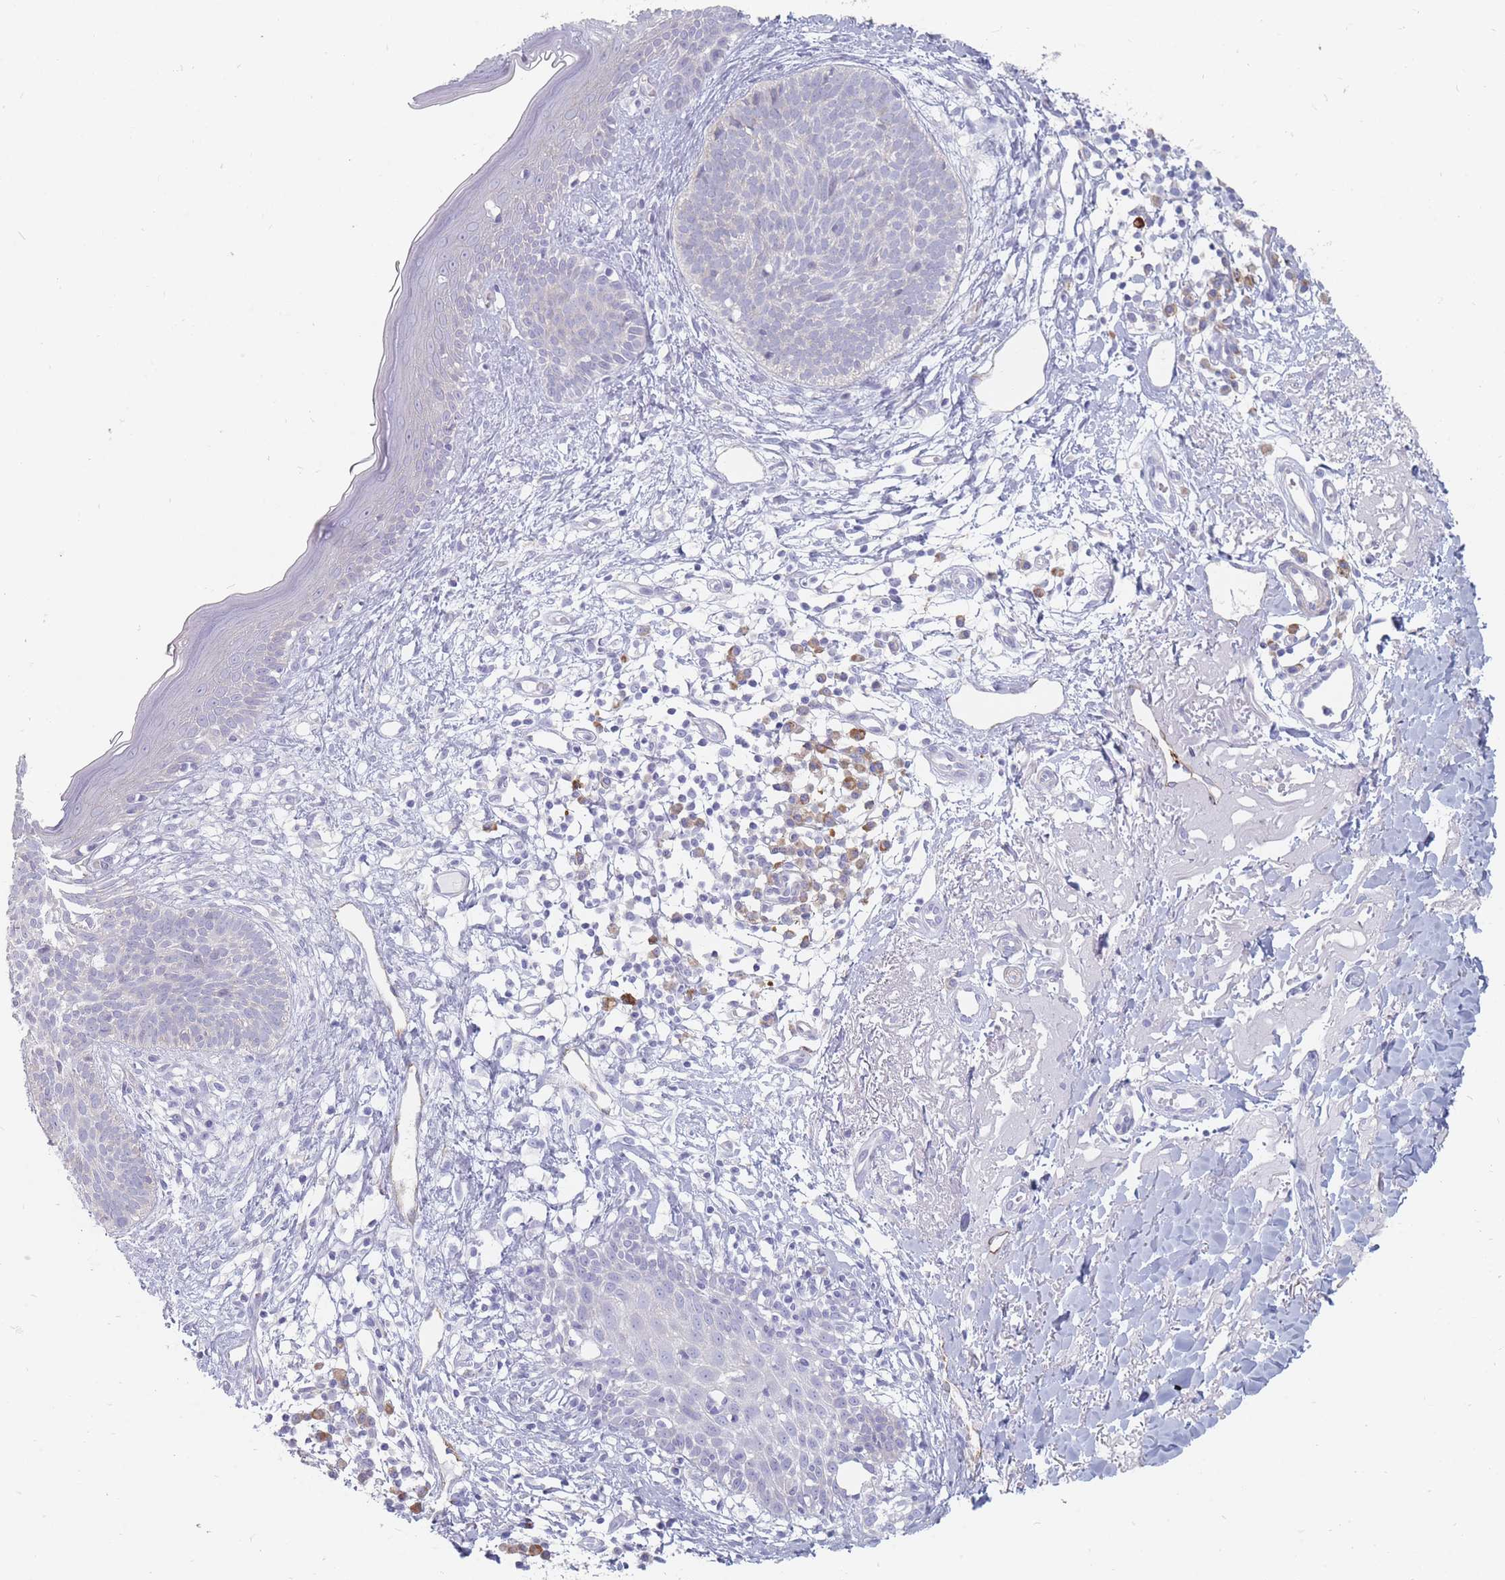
{"staining": {"intensity": "negative", "quantity": "none", "location": "none"}, "tissue": "skin cancer", "cell_type": "Tumor cells", "image_type": "cancer", "snomed": [{"axis": "morphology", "description": "Basal cell carcinoma"}, {"axis": "topography", "description": "Skin"}], "caption": "The immunohistochemistry (IHC) photomicrograph has no significant positivity in tumor cells of skin cancer (basal cell carcinoma) tissue.", "gene": "ERBIN", "patient": {"sex": "male", "age": 84}}